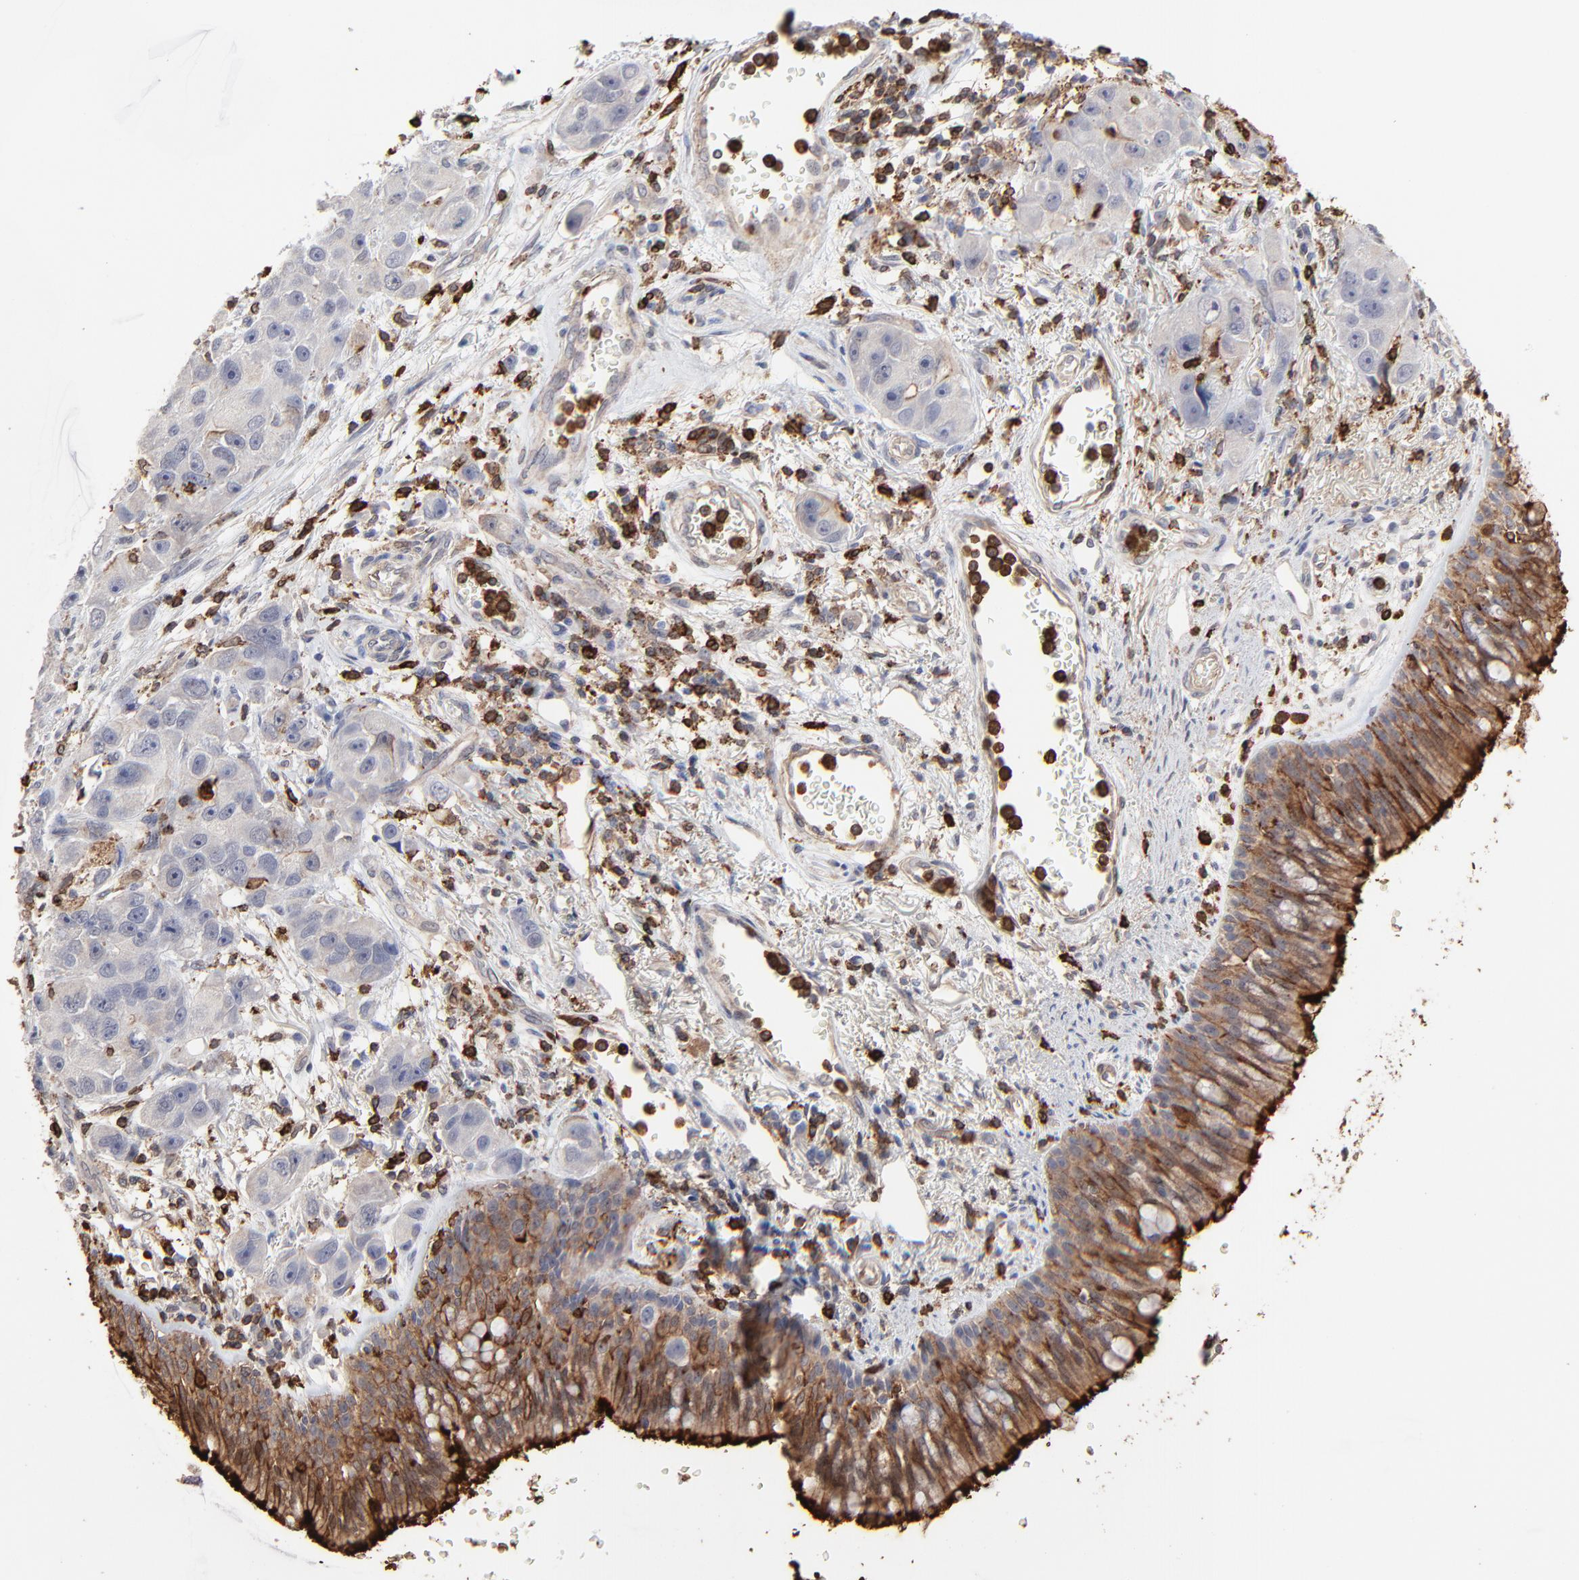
{"staining": {"intensity": "strong", "quantity": ">75%", "location": "cytoplasmic/membranous,nuclear"}, "tissue": "bronchus", "cell_type": "Respiratory epithelial cells", "image_type": "normal", "snomed": [{"axis": "morphology", "description": "Normal tissue, NOS"}, {"axis": "morphology", "description": "Adenocarcinoma, NOS"}, {"axis": "morphology", "description": "Adenocarcinoma, metastatic, NOS"}, {"axis": "topography", "description": "Lymph node"}, {"axis": "topography", "description": "Bronchus"}, {"axis": "topography", "description": "Lung"}], "caption": "Immunohistochemical staining of normal bronchus shows strong cytoplasmic/membranous,nuclear protein staining in approximately >75% of respiratory epithelial cells.", "gene": "SLC6A14", "patient": {"sex": "female", "age": 54}}